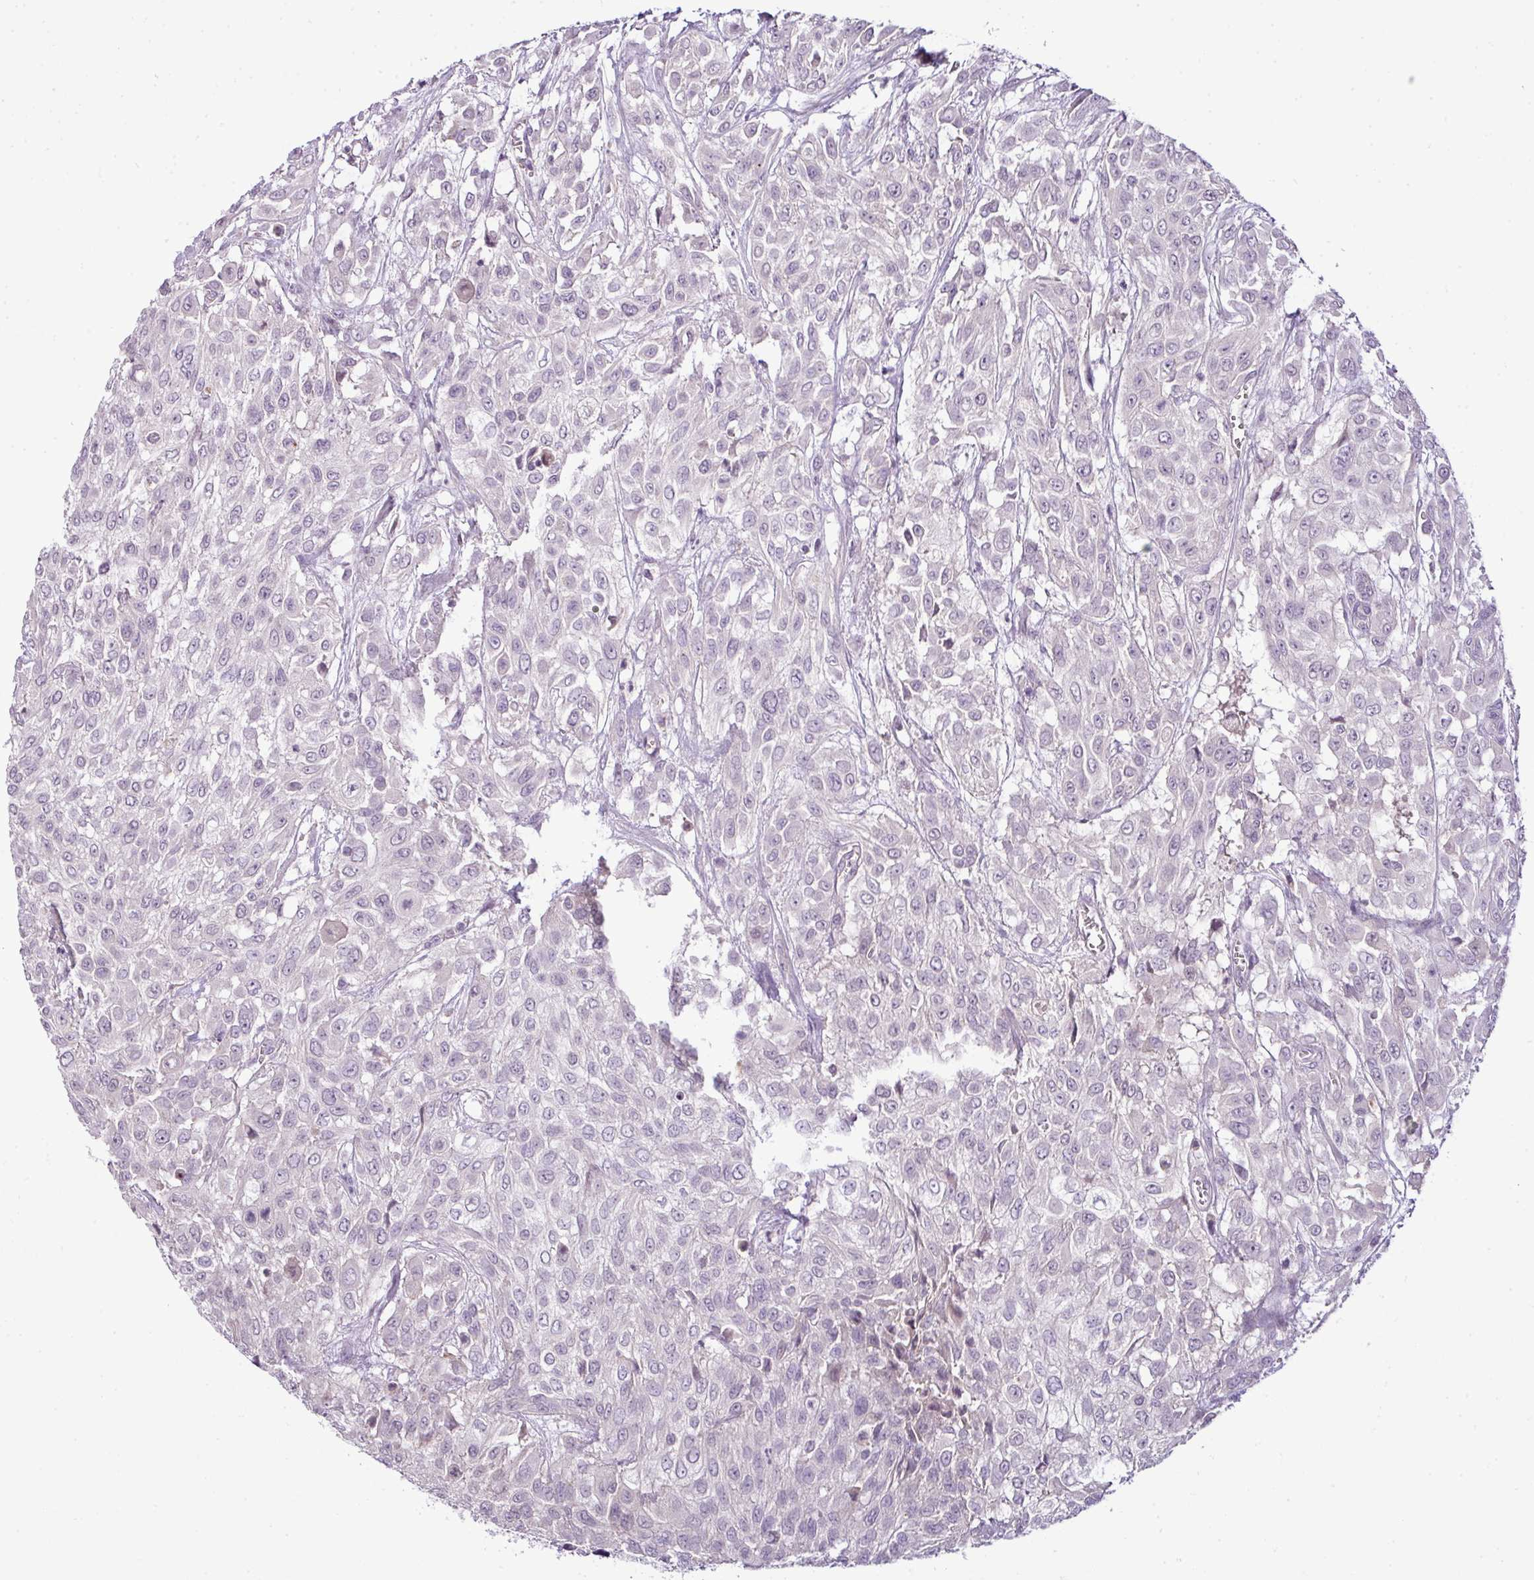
{"staining": {"intensity": "negative", "quantity": "none", "location": "none"}, "tissue": "urothelial cancer", "cell_type": "Tumor cells", "image_type": "cancer", "snomed": [{"axis": "morphology", "description": "Urothelial carcinoma, High grade"}, {"axis": "topography", "description": "Urinary bladder"}], "caption": "A micrograph of human urothelial carcinoma (high-grade) is negative for staining in tumor cells.", "gene": "TEX30", "patient": {"sex": "male", "age": 57}}